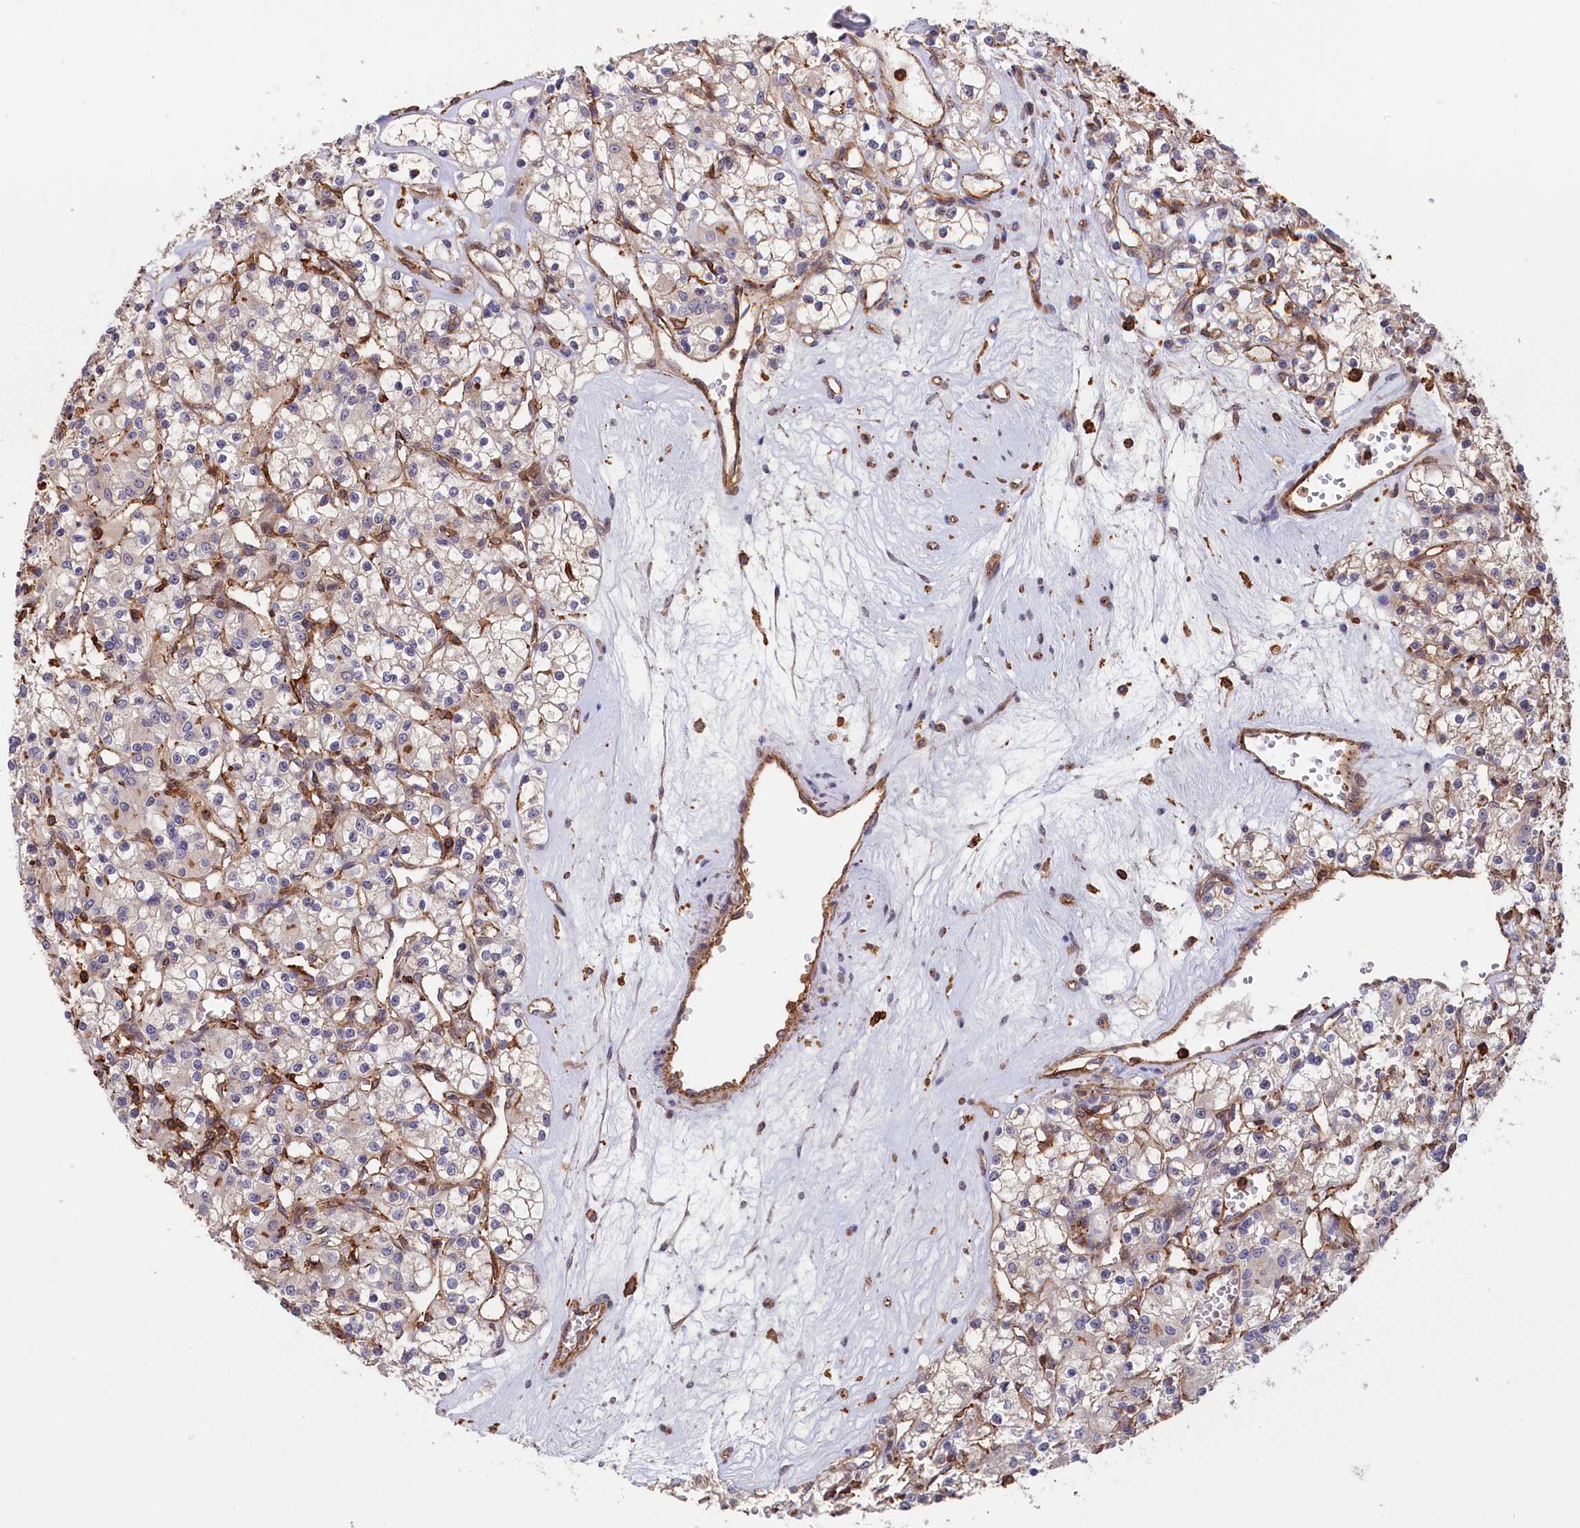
{"staining": {"intensity": "weak", "quantity": "<25%", "location": "cytoplasmic/membranous"}, "tissue": "renal cancer", "cell_type": "Tumor cells", "image_type": "cancer", "snomed": [{"axis": "morphology", "description": "Adenocarcinoma, NOS"}, {"axis": "topography", "description": "Kidney"}], "caption": "Protein analysis of renal adenocarcinoma displays no significant positivity in tumor cells.", "gene": "ANKRD27", "patient": {"sex": "female", "age": 59}}